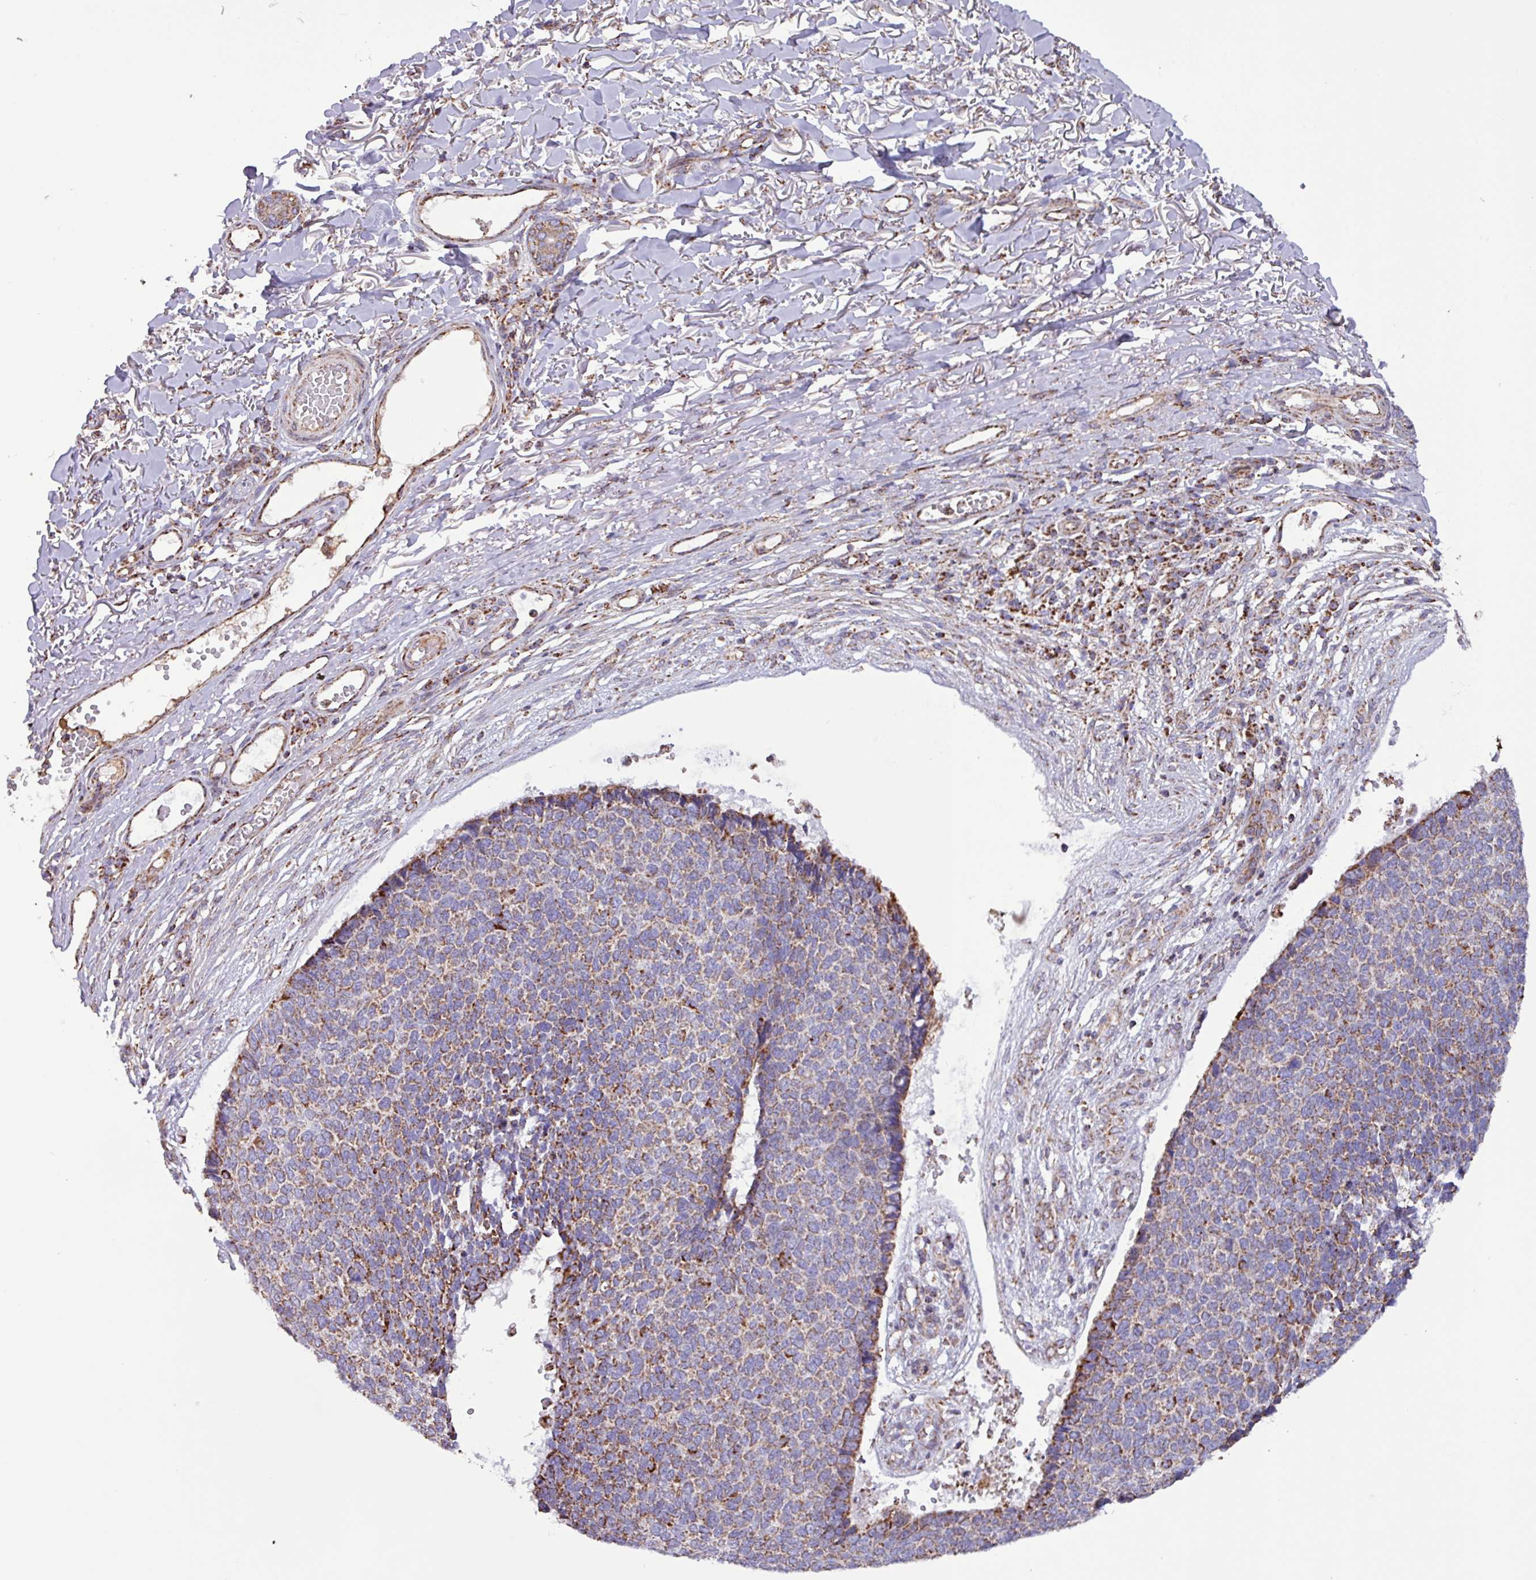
{"staining": {"intensity": "moderate", "quantity": ">75%", "location": "cytoplasmic/membranous"}, "tissue": "skin cancer", "cell_type": "Tumor cells", "image_type": "cancer", "snomed": [{"axis": "morphology", "description": "Basal cell carcinoma"}, {"axis": "topography", "description": "Skin"}], "caption": "Brown immunohistochemical staining in skin cancer (basal cell carcinoma) shows moderate cytoplasmic/membranous positivity in about >75% of tumor cells. The staining was performed using DAB (3,3'-diaminobenzidine), with brown indicating positive protein expression. Nuclei are stained blue with hematoxylin.", "gene": "RTL3", "patient": {"sex": "female", "age": 84}}